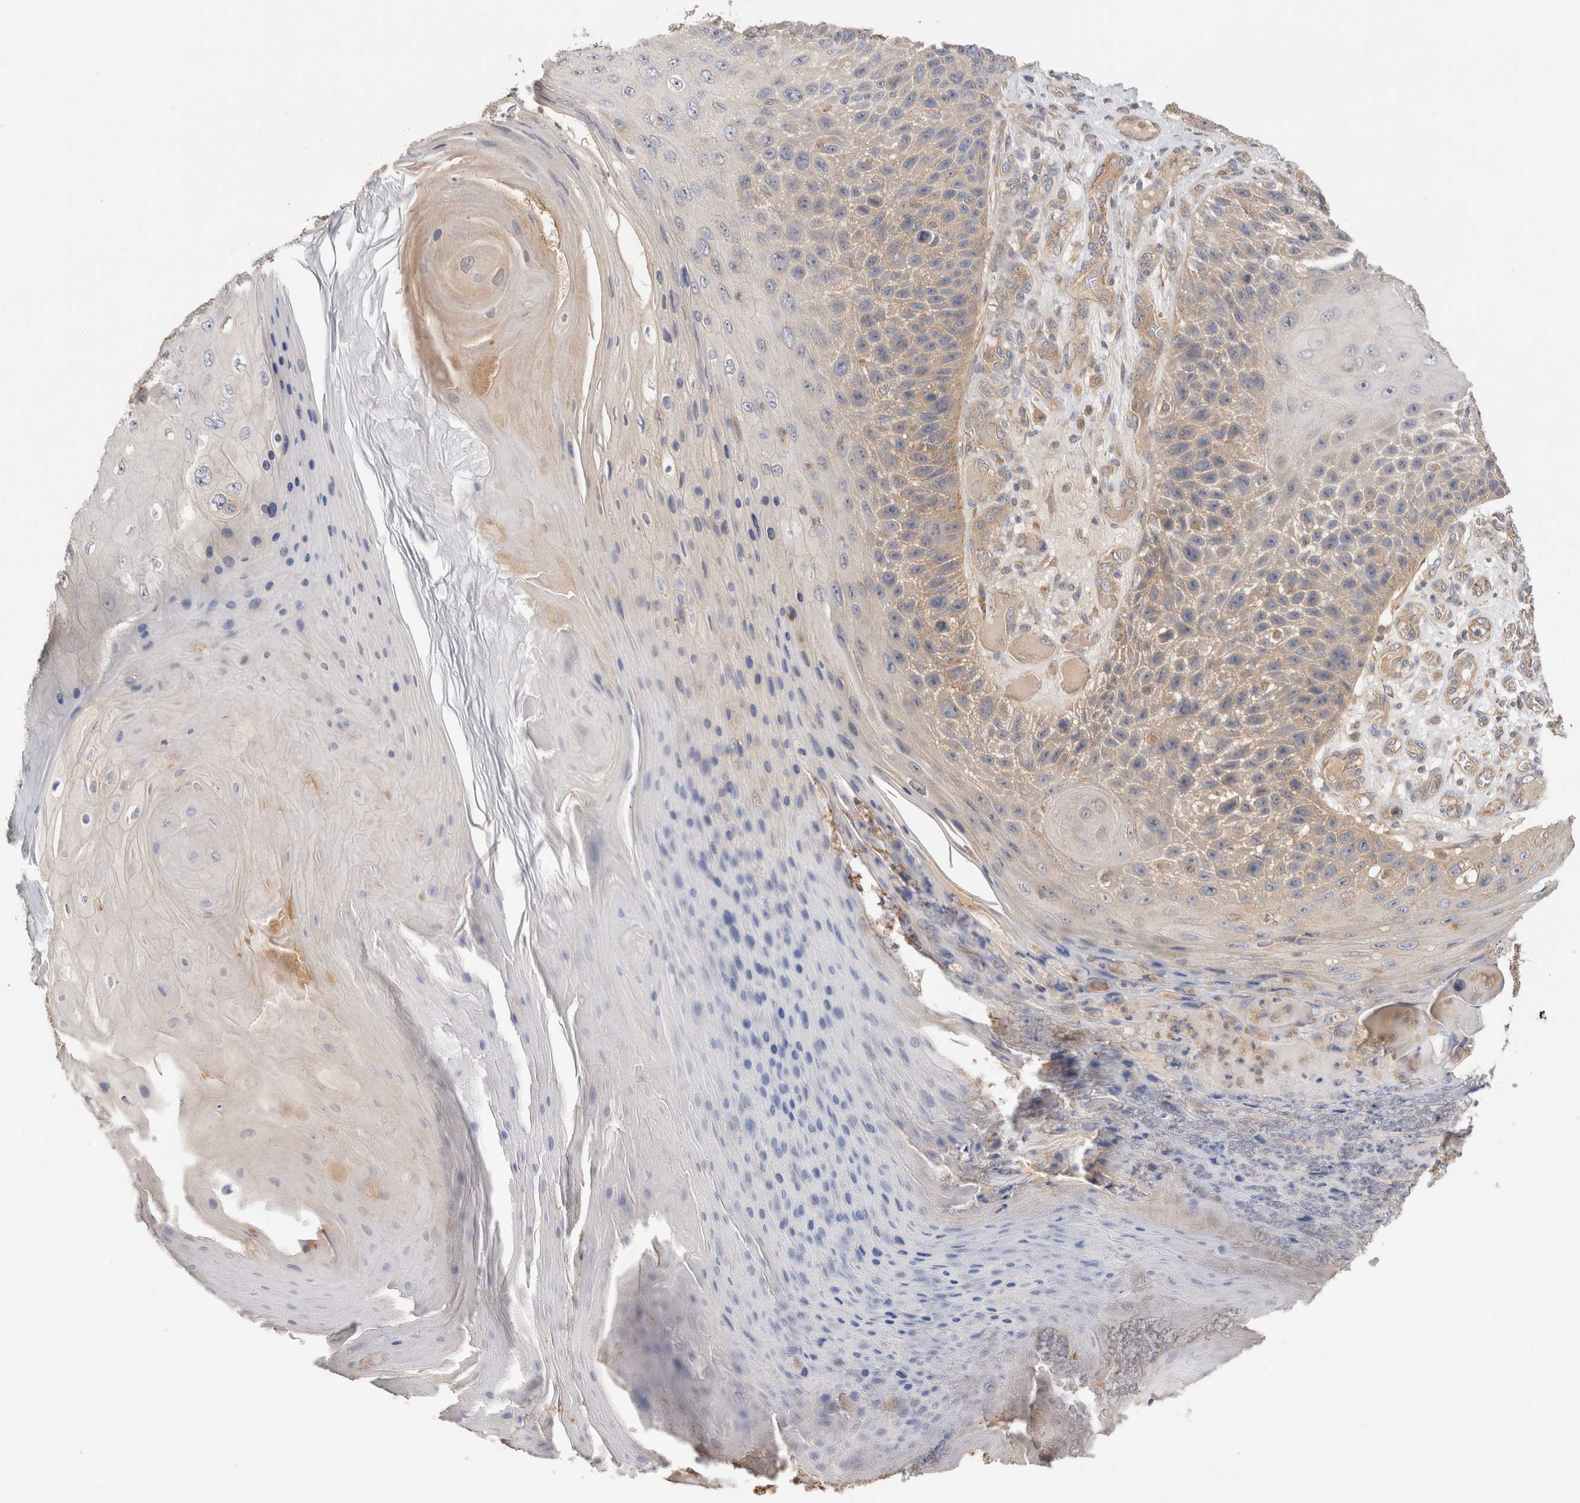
{"staining": {"intensity": "weak", "quantity": "<25%", "location": "cytoplasmic/membranous"}, "tissue": "skin cancer", "cell_type": "Tumor cells", "image_type": "cancer", "snomed": [{"axis": "morphology", "description": "Squamous cell carcinoma, NOS"}, {"axis": "topography", "description": "Skin"}], "caption": "Tumor cells show no significant protein staining in skin squamous cell carcinoma.", "gene": "SGK3", "patient": {"sex": "female", "age": 88}}